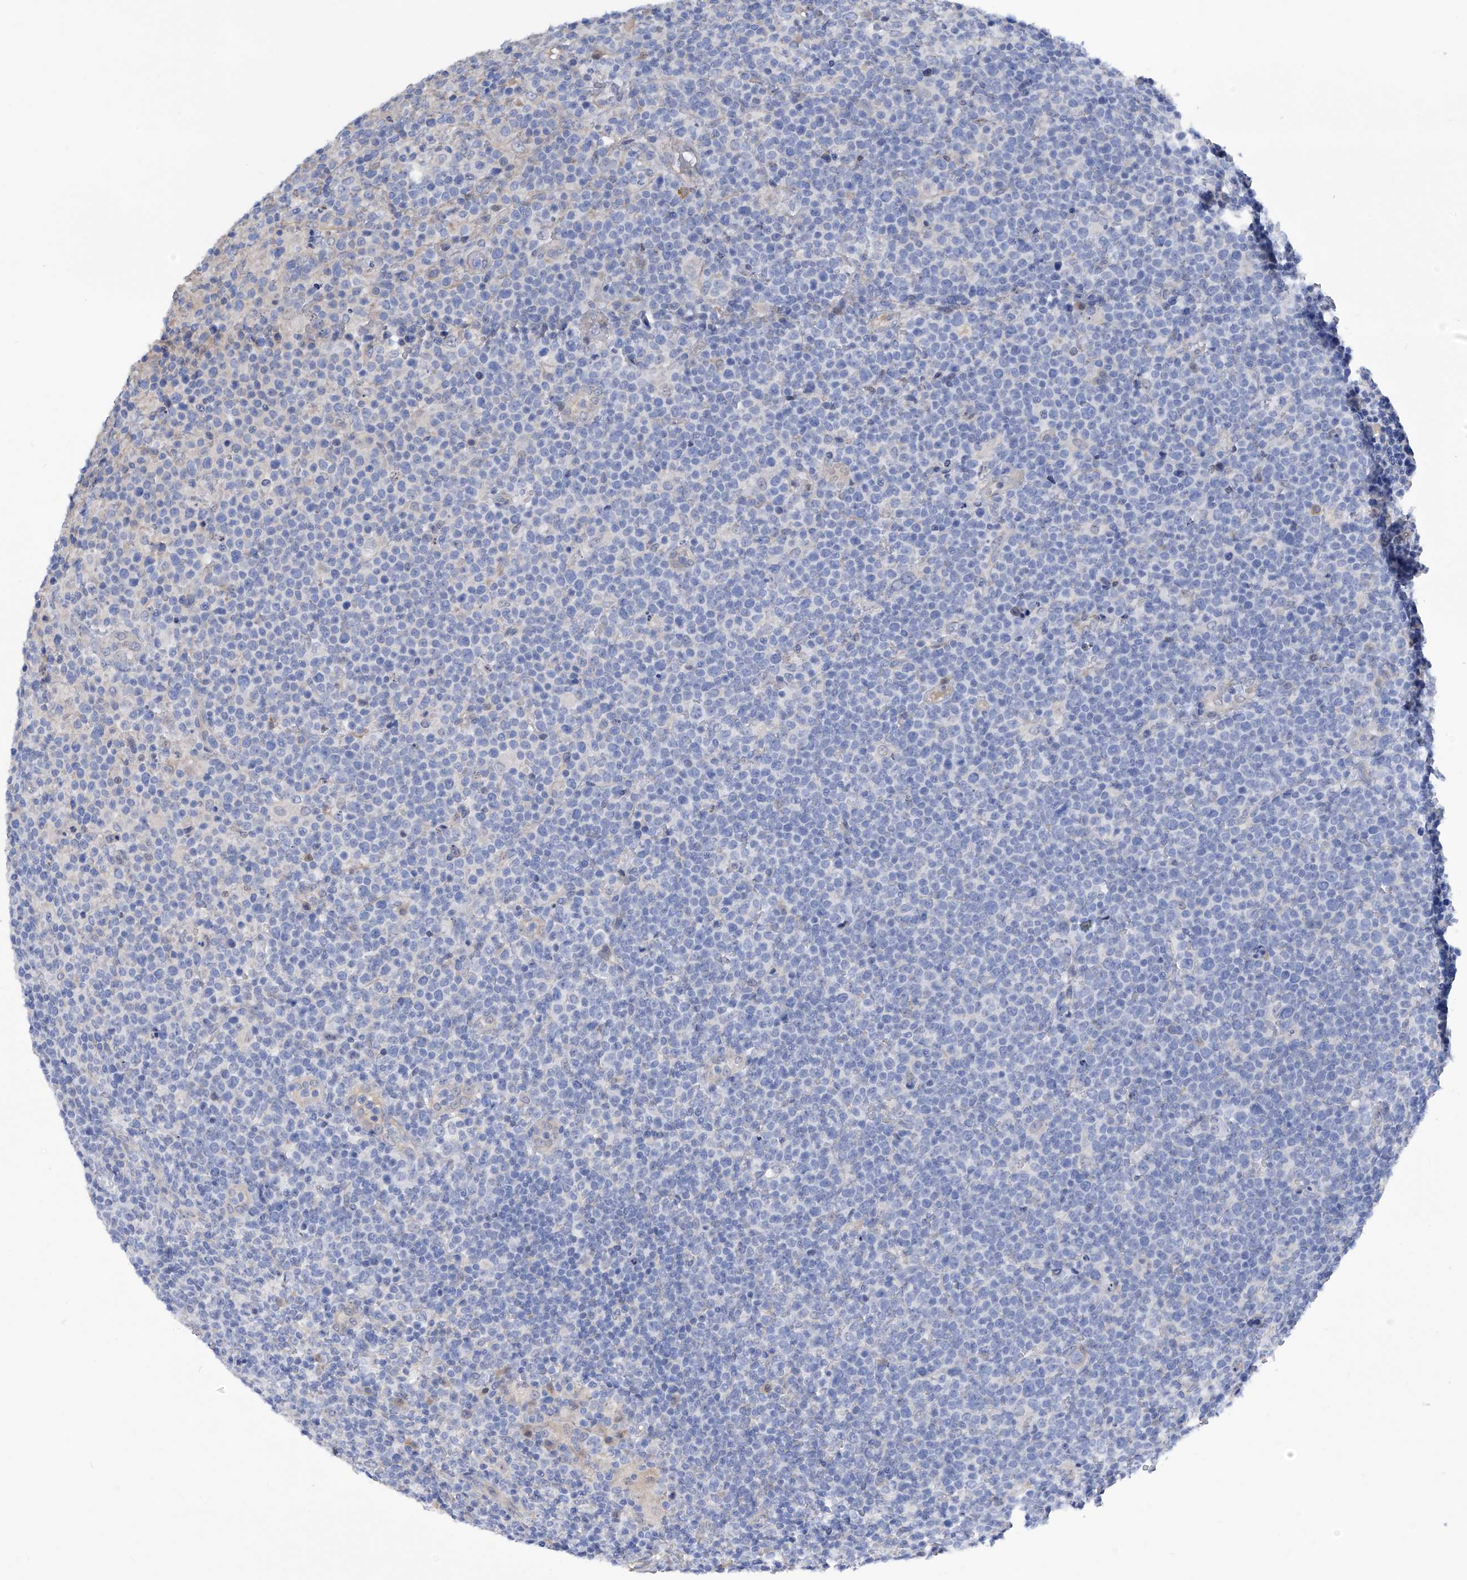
{"staining": {"intensity": "negative", "quantity": "none", "location": "none"}, "tissue": "lymphoma", "cell_type": "Tumor cells", "image_type": "cancer", "snomed": [{"axis": "morphology", "description": "Malignant lymphoma, non-Hodgkin's type, High grade"}, {"axis": "topography", "description": "Lymph node"}], "caption": "DAB immunohistochemical staining of lymphoma demonstrates no significant staining in tumor cells. (DAB (3,3'-diaminobenzidine) immunohistochemistry (IHC), high magnification).", "gene": "PGM3", "patient": {"sex": "male", "age": 61}}